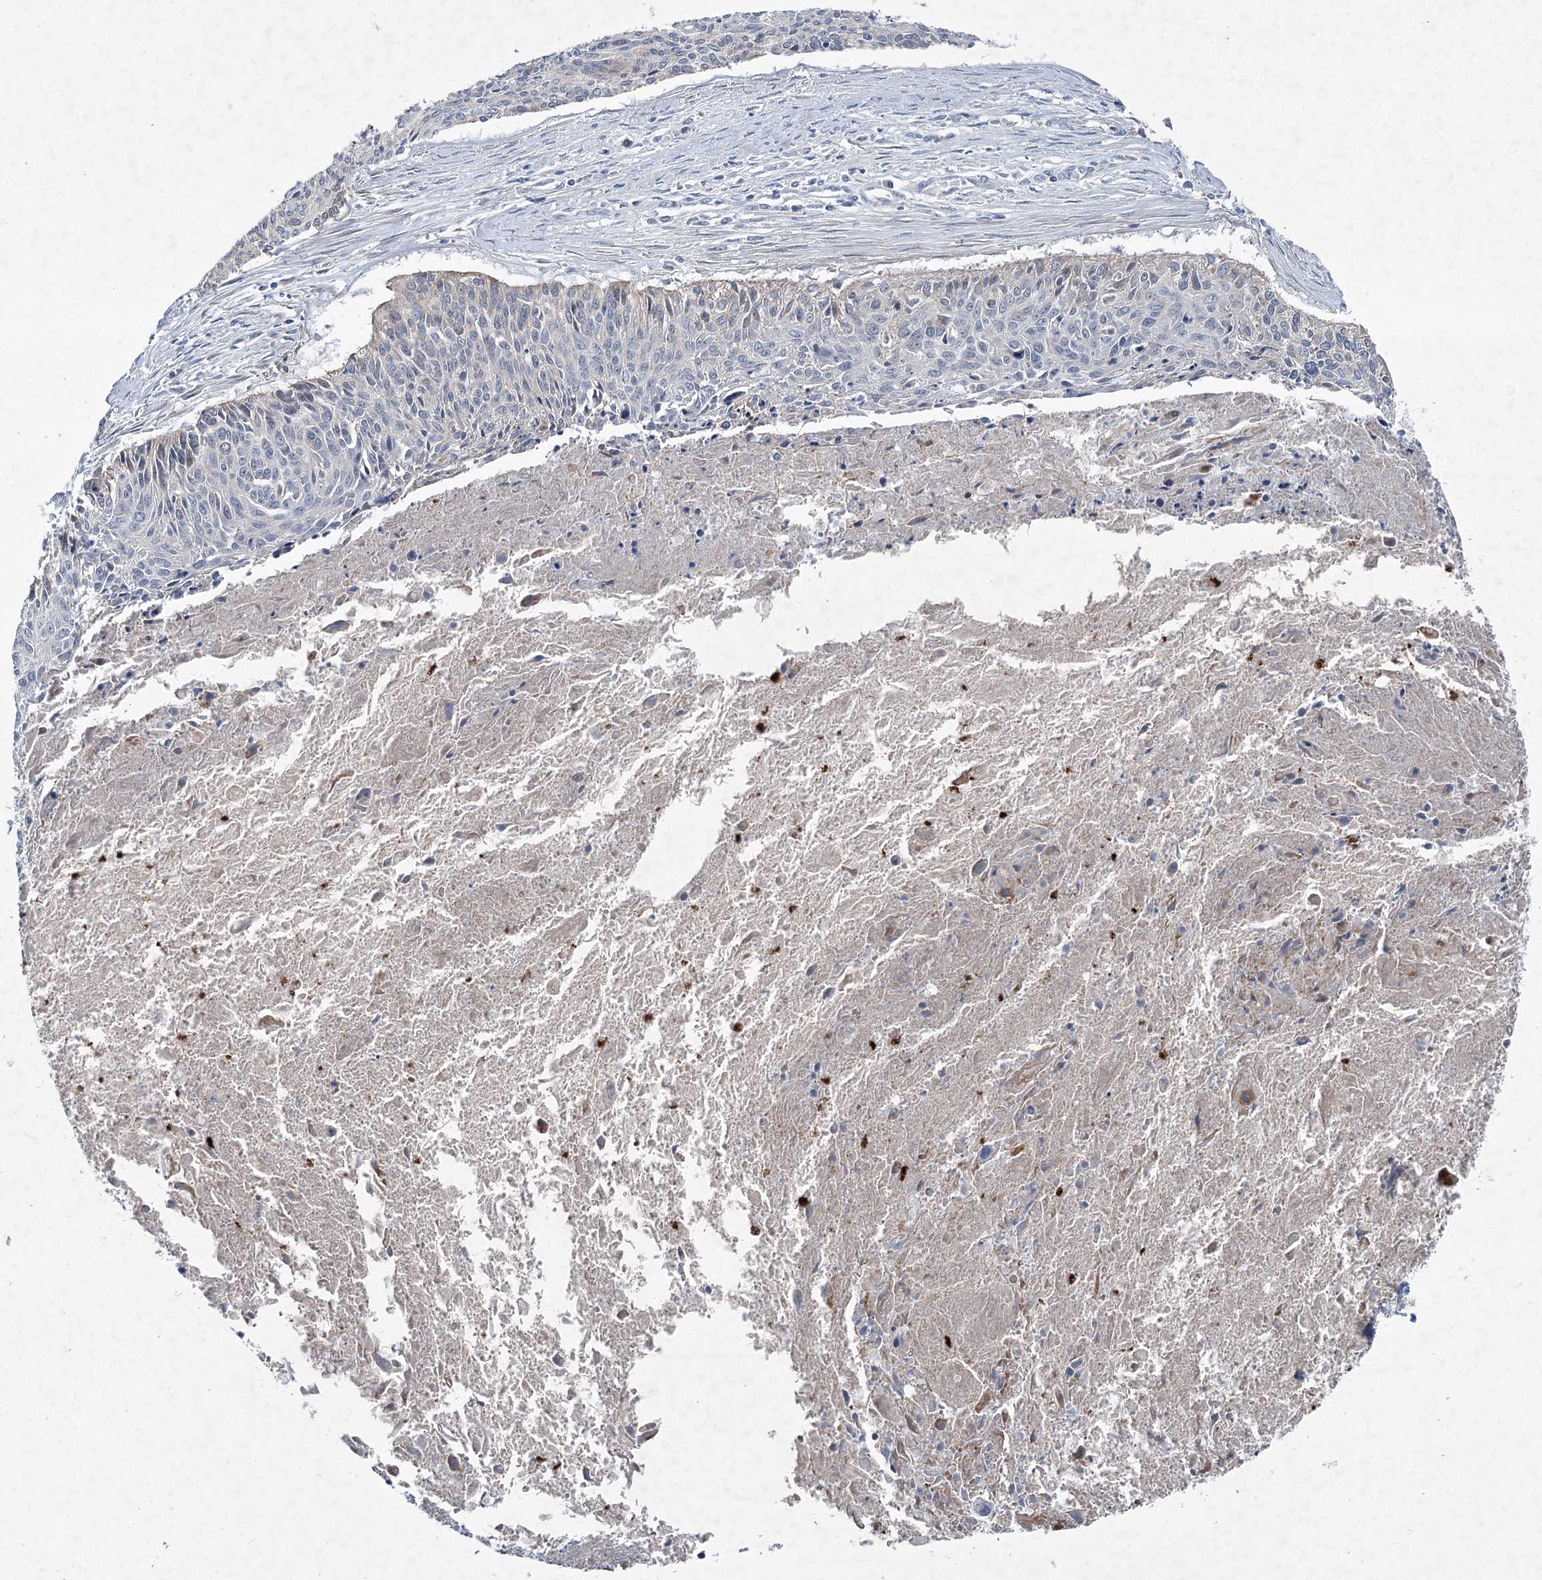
{"staining": {"intensity": "negative", "quantity": "none", "location": "none"}, "tissue": "cervical cancer", "cell_type": "Tumor cells", "image_type": "cancer", "snomed": [{"axis": "morphology", "description": "Squamous cell carcinoma, NOS"}, {"axis": "topography", "description": "Cervix"}], "caption": "There is no significant expression in tumor cells of cervical squamous cell carcinoma.", "gene": "PLA2G12A", "patient": {"sex": "female", "age": 55}}